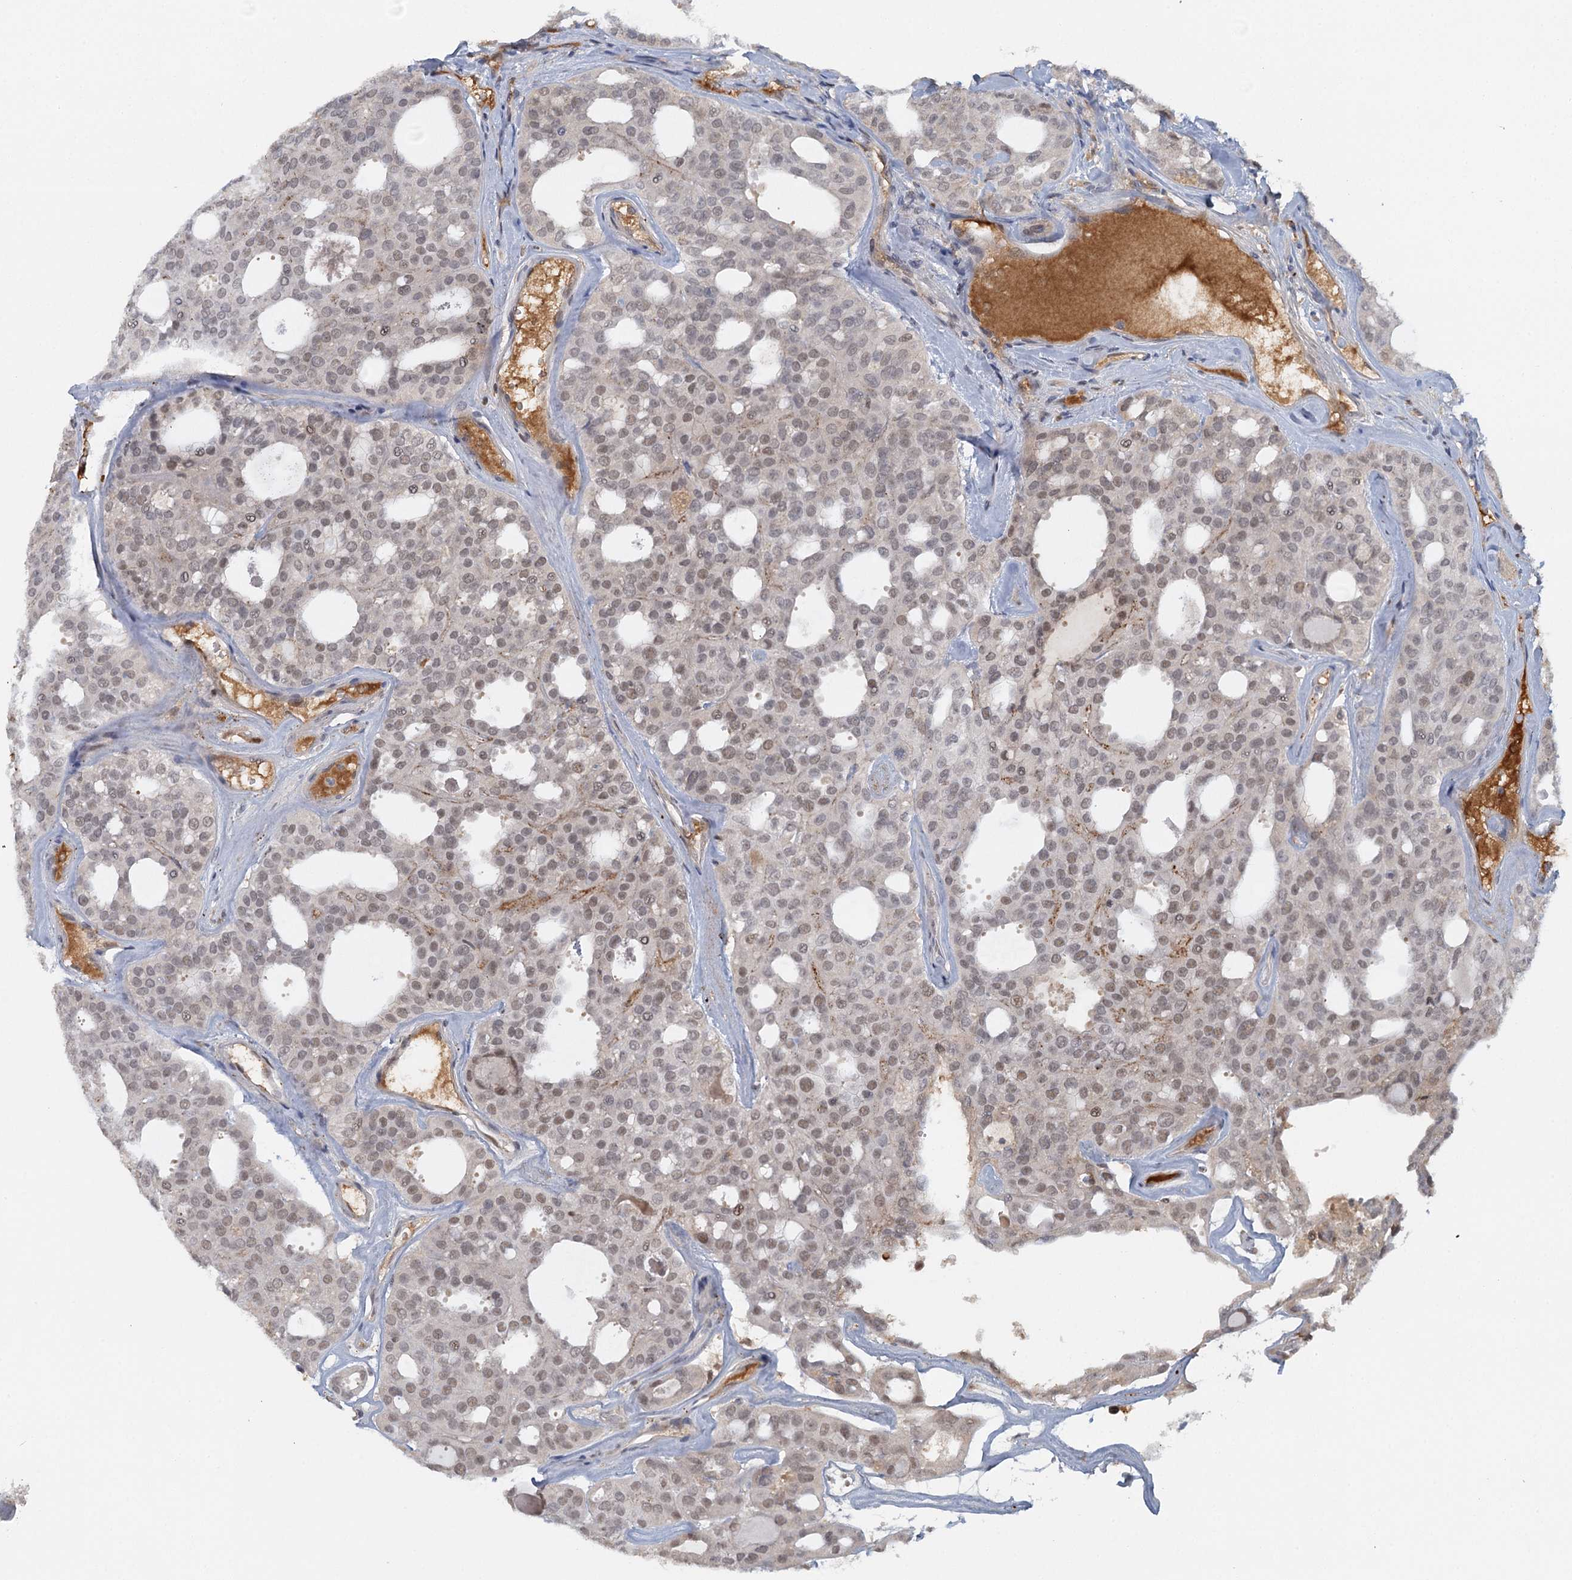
{"staining": {"intensity": "weak", "quantity": "25%-75%", "location": "nuclear"}, "tissue": "thyroid cancer", "cell_type": "Tumor cells", "image_type": "cancer", "snomed": [{"axis": "morphology", "description": "Follicular adenoma carcinoma, NOS"}, {"axis": "topography", "description": "Thyroid gland"}], "caption": "An image showing weak nuclear expression in approximately 25%-75% of tumor cells in thyroid cancer, as visualized by brown immunohistochemical staining.", "gene": "GPATCH11", "patient": {"sex": "male", "age": 75}}